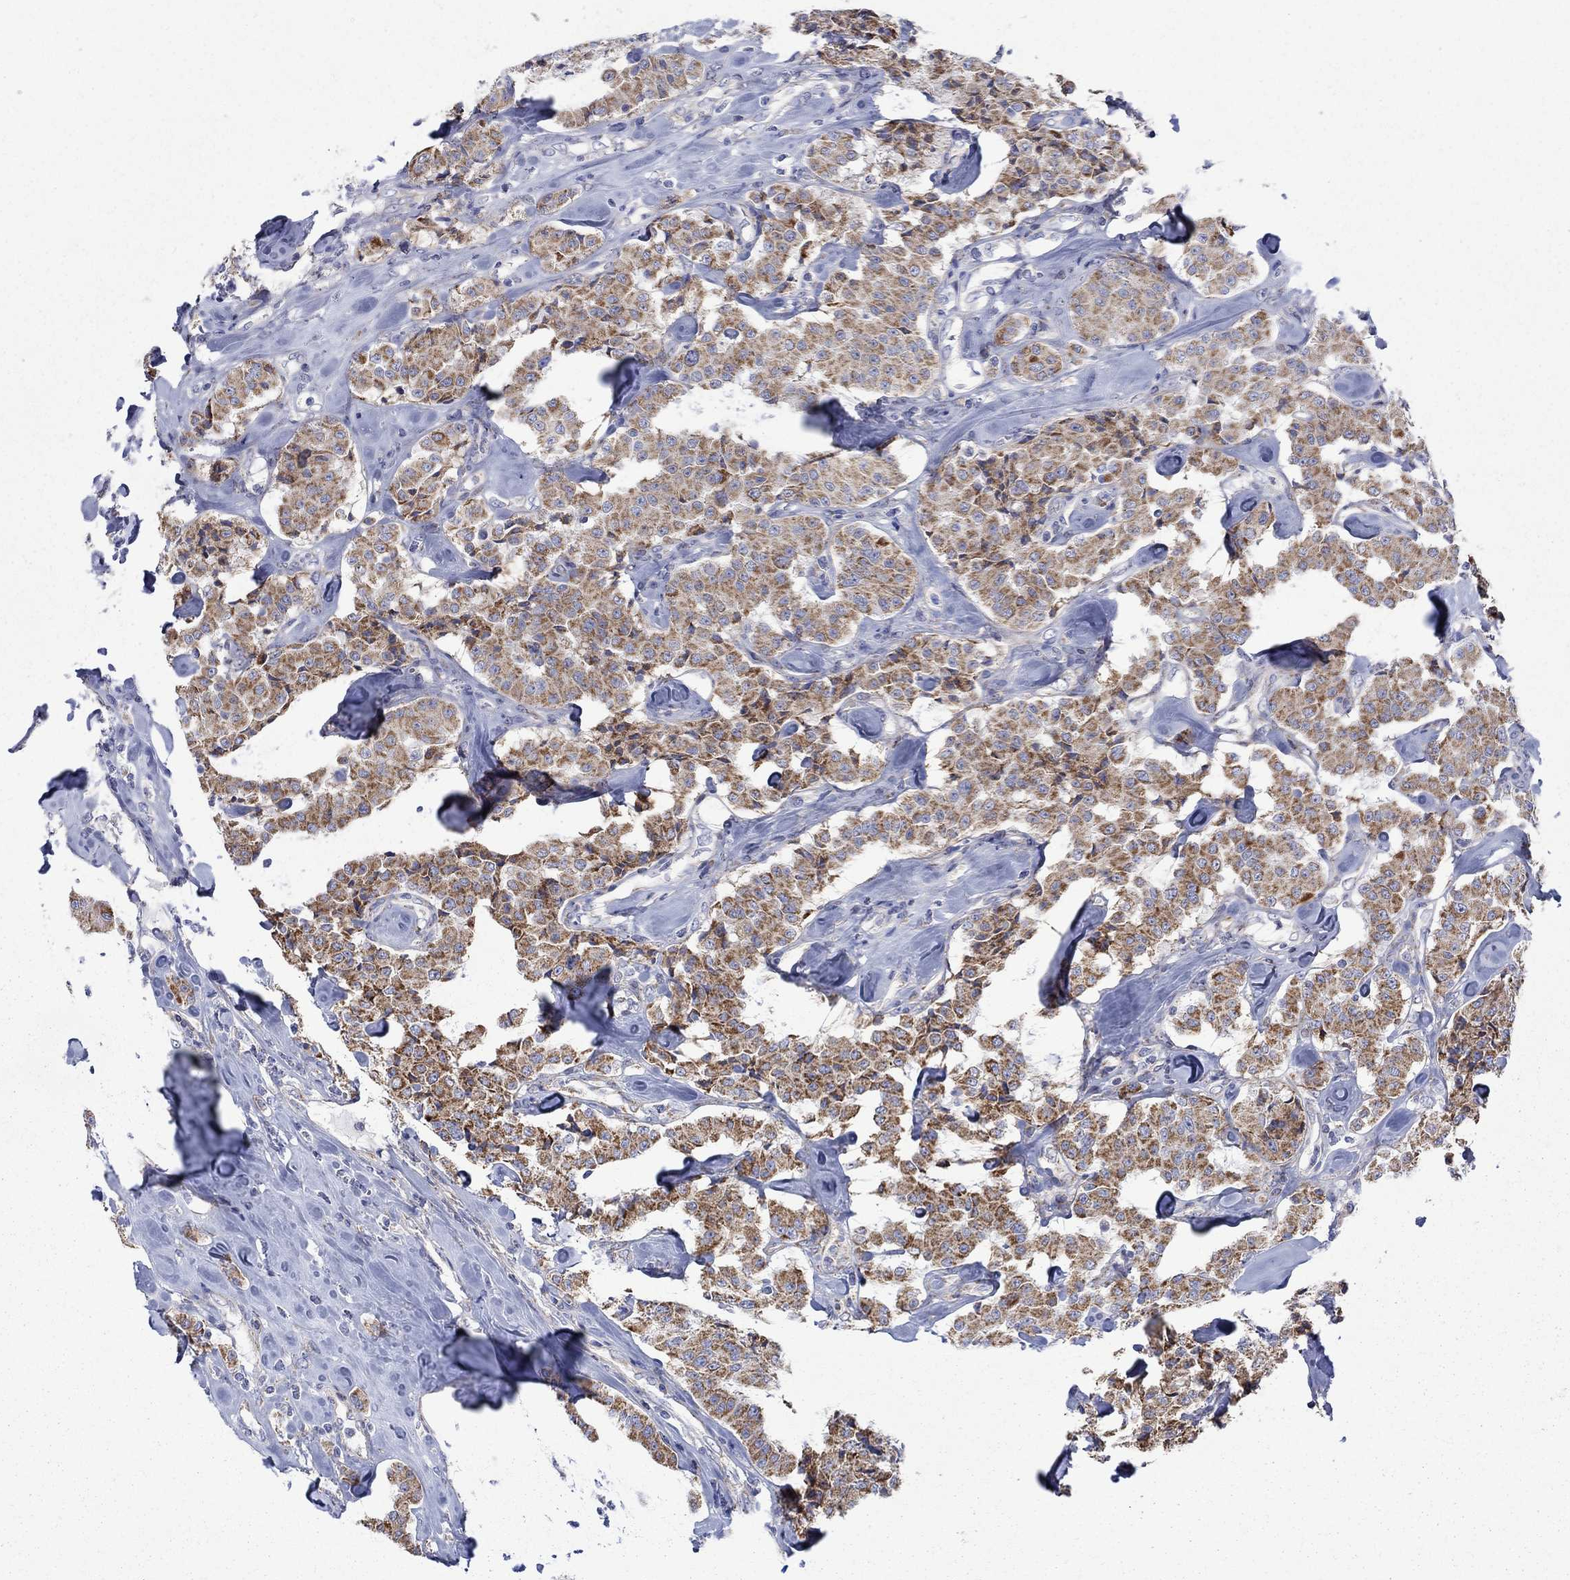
{"staining": {"intensity": "strong", "quantity": ">75%", "location": "cytoplasmic/membranous"}, "tissue": "carcinoid", "cell_type": "Tumor cells", "image_type": "cancer", "snomed": [{"axis": "morphology", "description": "Carcinoid, malignant, NOS"}, {"axis": "topography", "description": "Pancreas"}], "caption": "An immunohistochemistry micrograph of neoplastic tissue is shown. Protein staining in brown labels strong cytoplasmic/membranous positivity in malignant carcinoid within tumor cells.", "gene": "CISD1", "patient": {"sex": "male", "age": 41}}